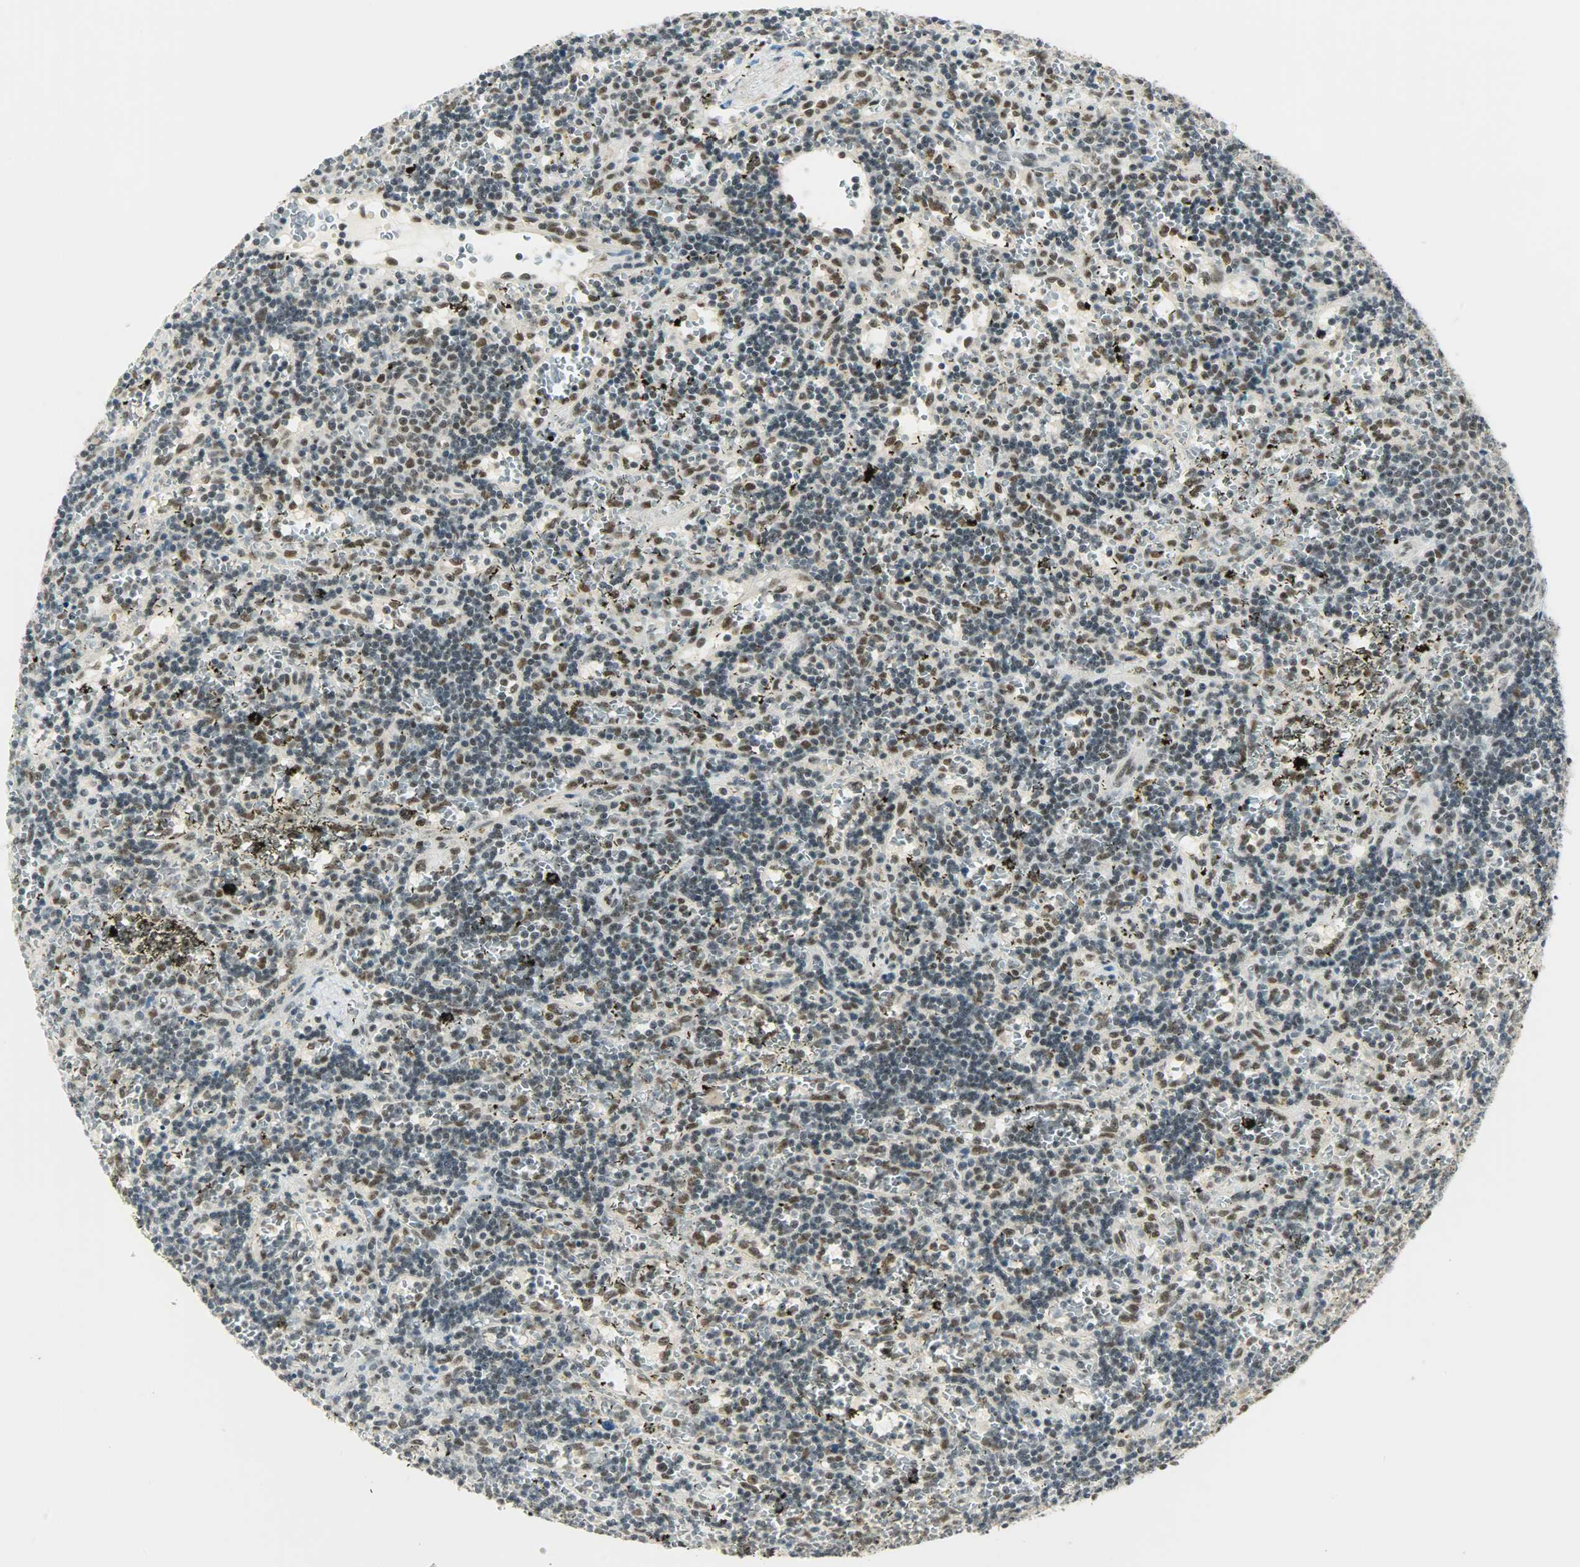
{"staining": {"intensity": "moderate", "quantity": "25%-75%", "location": "nuclear"}, "tissue": "lymphoma", "cell_type": "Tumor cells", "image_type": "cancer", "snomed": [{"axis": "morphology", "description": "Malignant lymphoma, non-Hodgkin's type, Low grade"}, {"axis": "topography", "description": "Spleen"}], "caption": "Protein expression analysis of human lymphoma reveals moderate nuclear staining in about 25%-75% of tumor cells.", "gene": "SUGP1", "patient": {"sex": "male", "age": 60}}